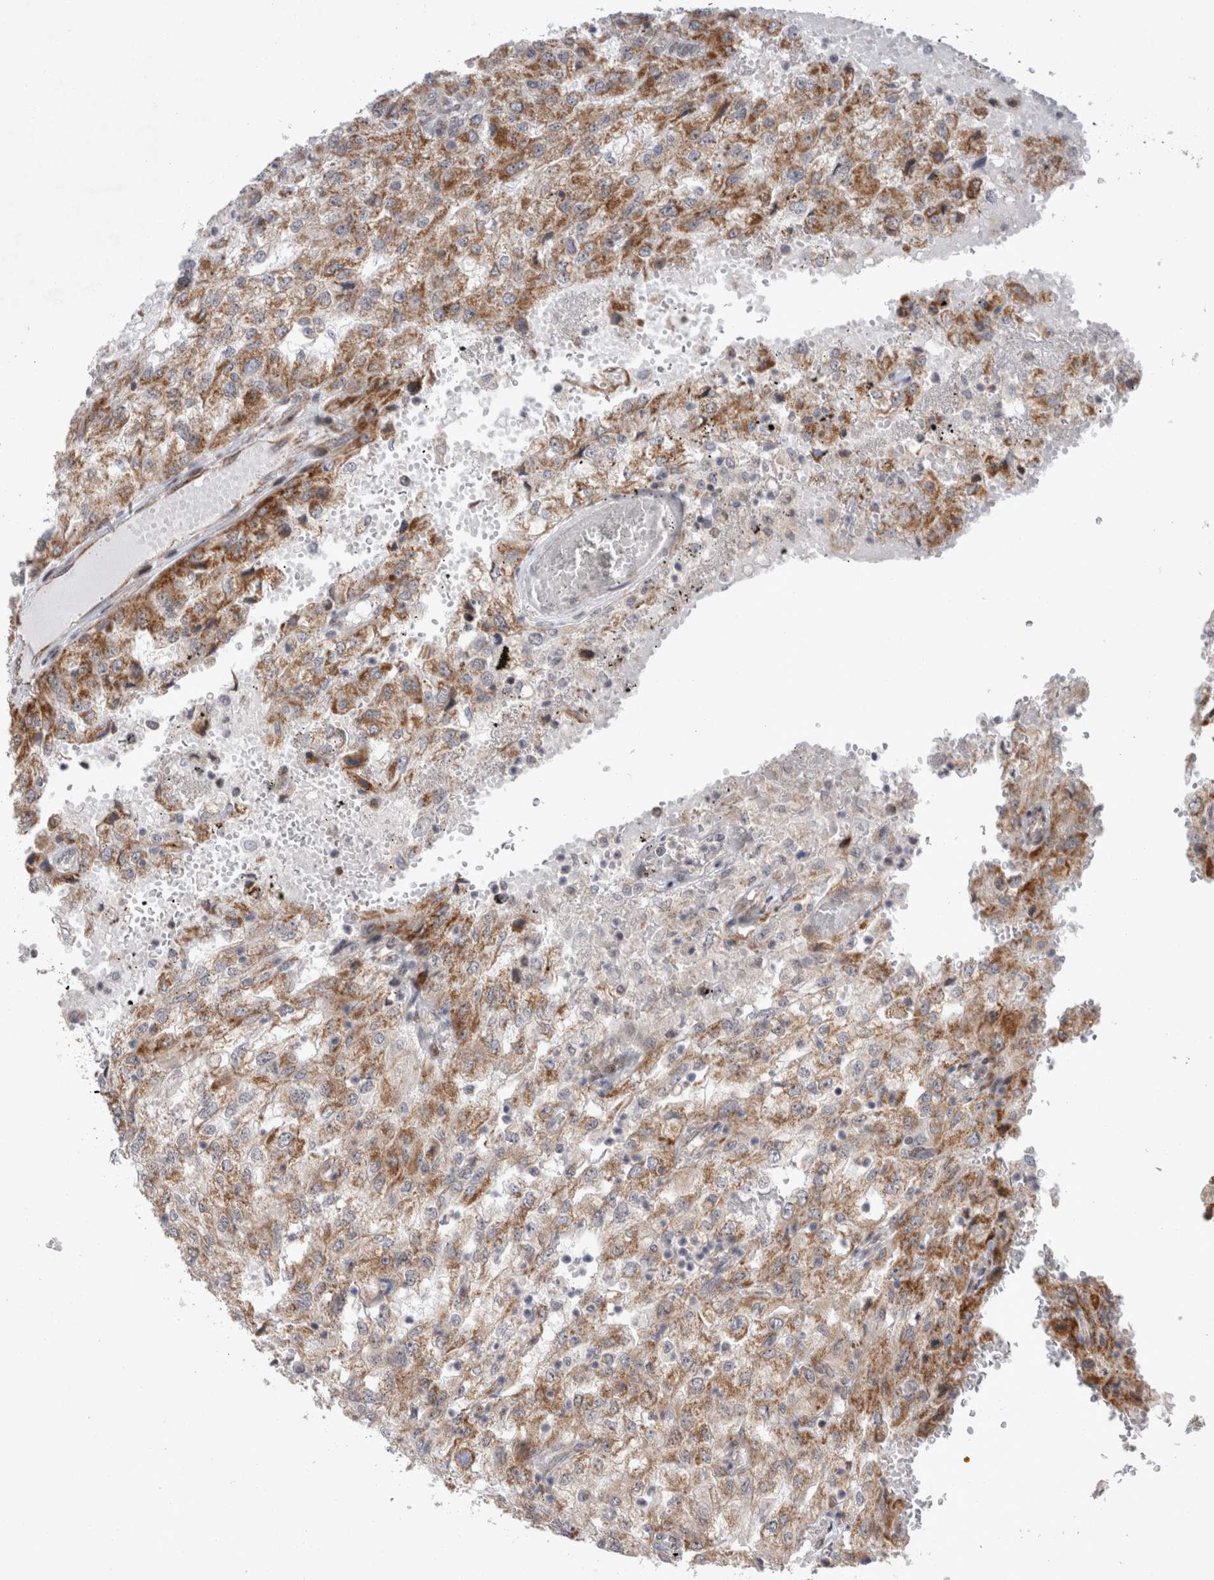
{"staining": {"intensity": "moderate", "quantity": ">75%", "location": "cytoplasmic/membranous"}, "tissue": "renal cancer", "cell_type": "Tumor cells", "image_type": "cancer", "snomed": [{"axis": "morphology", "description": "Adenocarcinoma, NOS"}, {"axis": "topography", "description": "Kidney"}], "caption": "Immunohistochemistry (IHC) photomicrograph of neoplastic tissue: renal cancer (adenocarcinoma) stained using immunohistochemistry displays medium levels of moderate protein expression localized specifically in the cytoplasmic/membranous of tumor cells, appearing as a cytoplasmic/membranous brown color.", "gene": "MRPL37", "patient": {"sex": "female", "age": 54}}